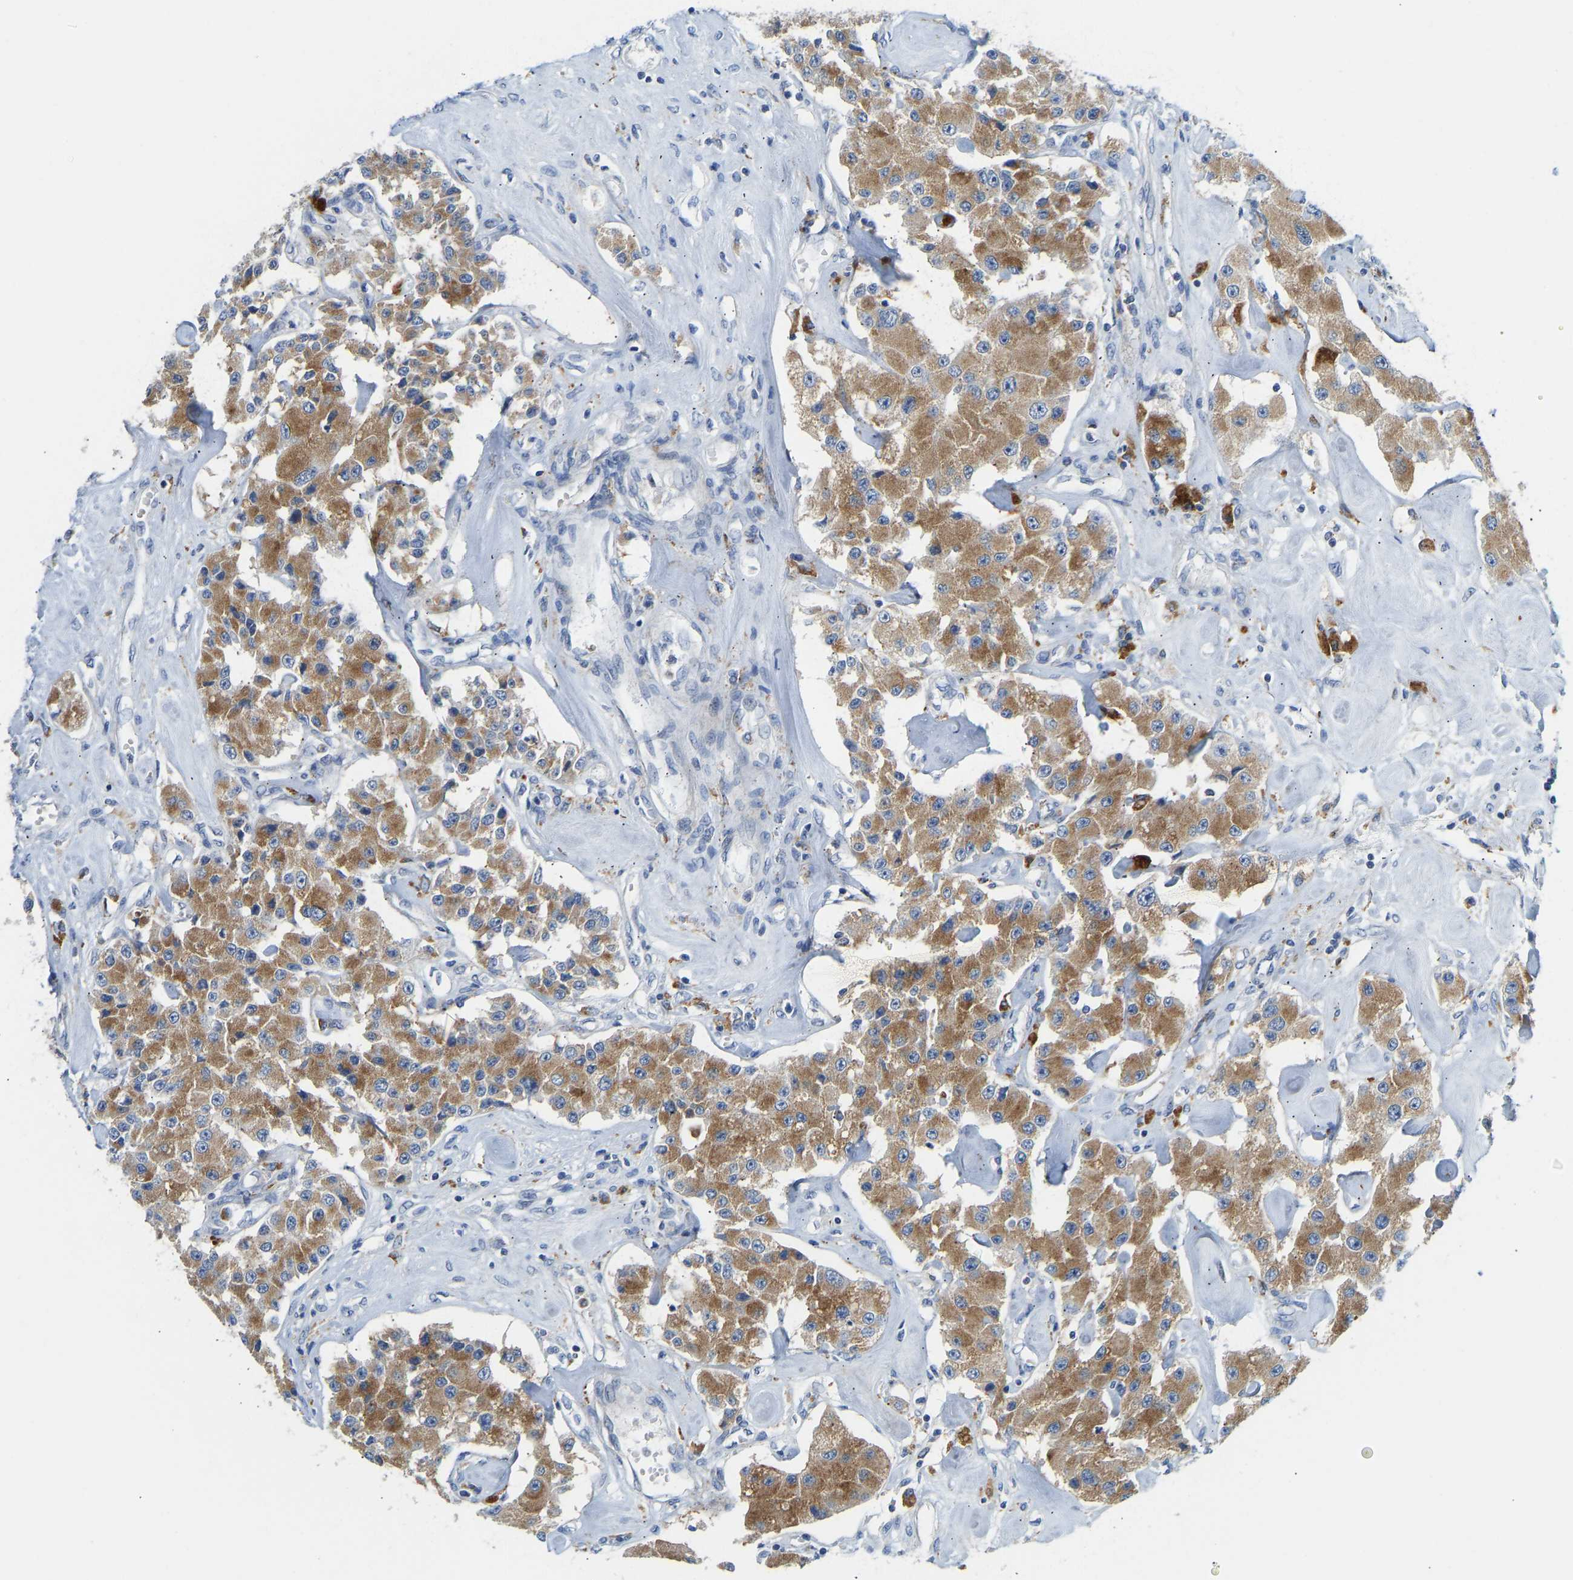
{"staining": {"intensity": "moderate", "quantity": ">75%", "location": "cytoplasmic/membranous"}, "tissue": "carcinoid", "cell_type": "Tumor cells", "image_type": "cancer", "snomed": [{"axis": "morphology", "description": "Carcinoid, malignant, NOS"}, {"axis": "topography", "description": "Pancreas"}], "caption": "Tumor cells exhibit medium levels of moderate cytoplasmic/membranous positivity in about >75% of cells in human malignant carcinoid. (DAB = brown stain, brightfield microscopy at high magnification).", "gene": "ATP6V1E1", "patient": {"sex": "male", "age": 41}}